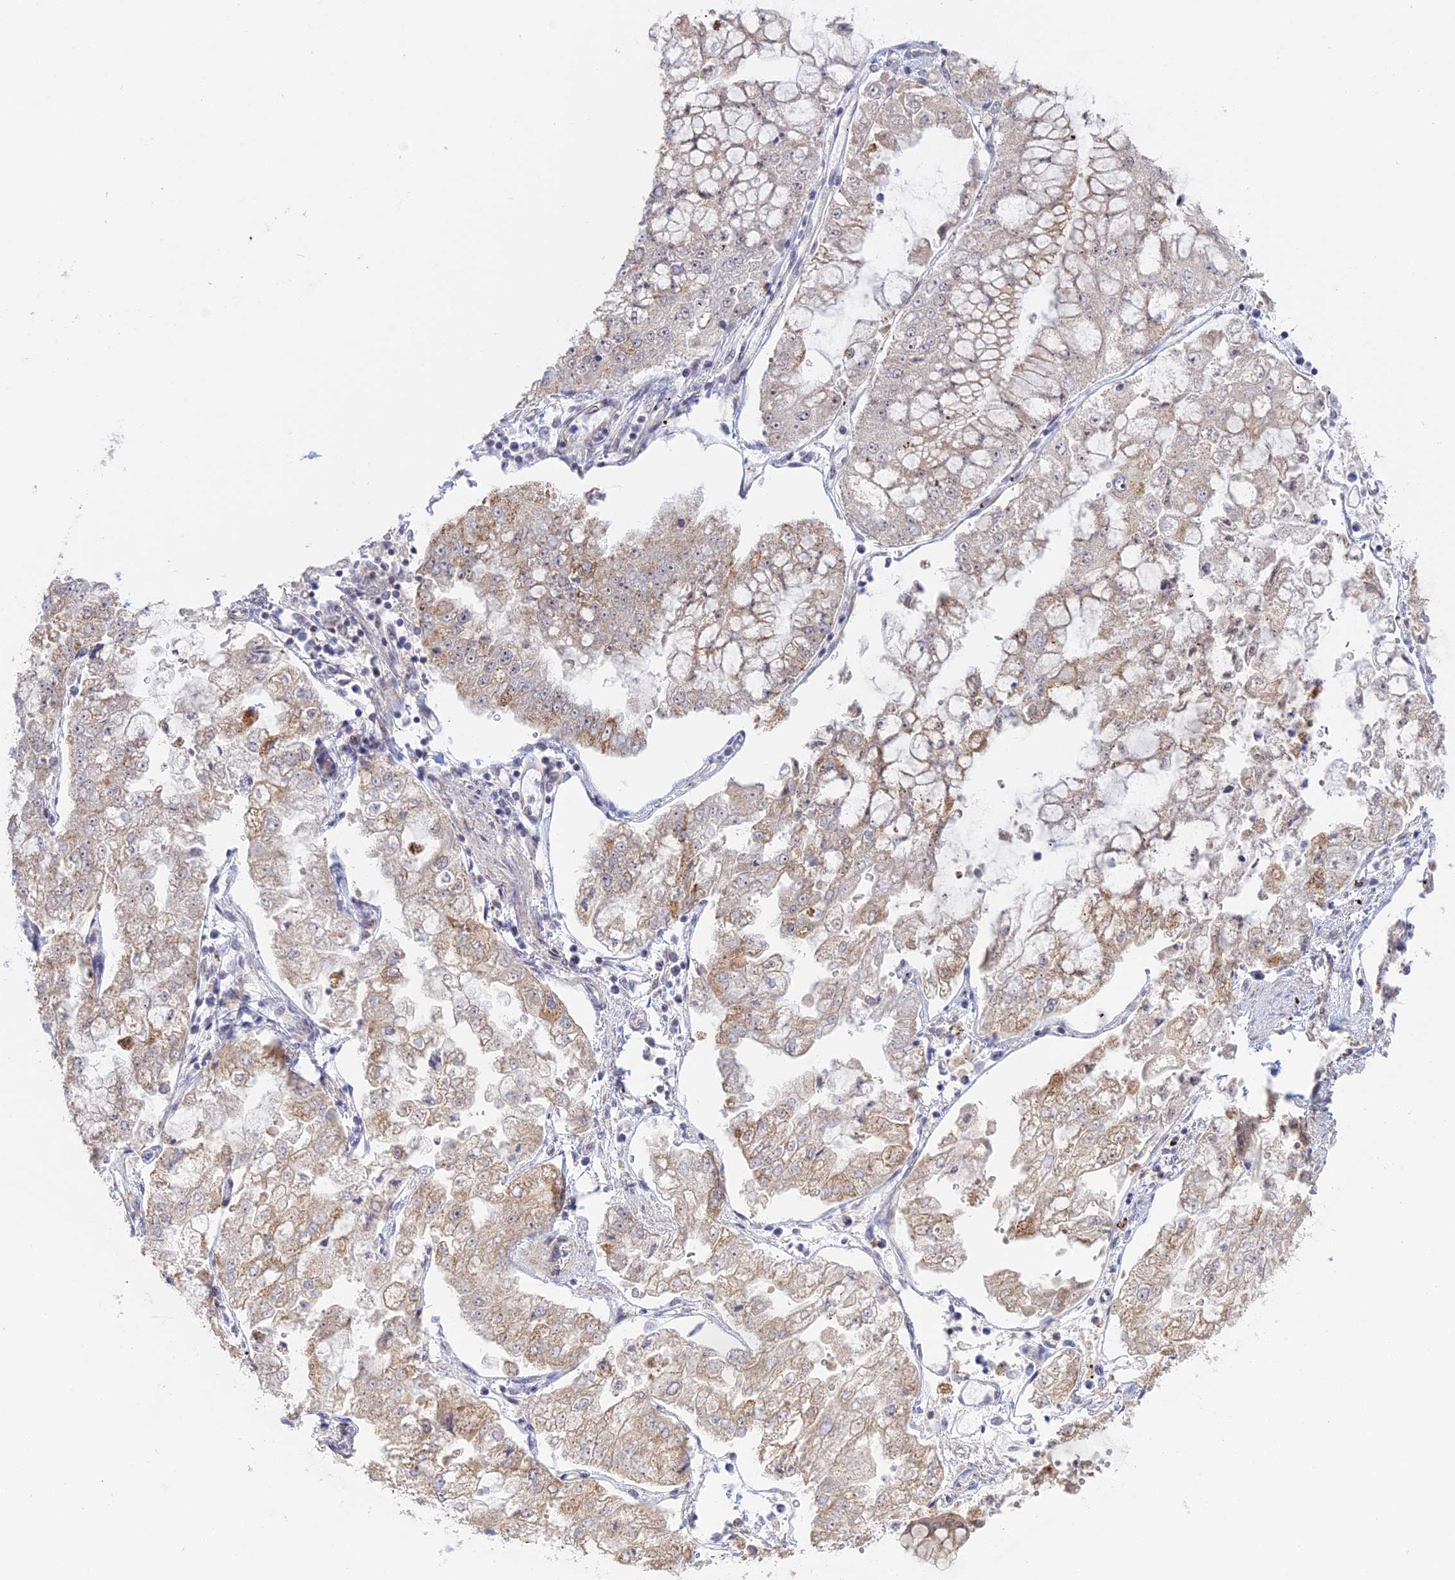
{"staining": {"intensity": "moderate", "quantity": "<25%", "location": "cytoplasmic/membranous"}, "tissue": "stomach cancer", "cell_type": "Tumor cells", "image_type": "cancer", "snomed": [{"axis": "morphology", "description": "Adenocarcinoma, NOS"}, {"axis": "topography", "description": "Stomach"}], "caption": "An immunohistochemistry micrograph of tumor tissue is shown. Protein staining in brown shows moderate cytoplasmic/membranous positivity in stomach adenocarcinoma within tumor cells.", "gene": "GSKIP", "patient": {"sex": "male", "age": 76}}